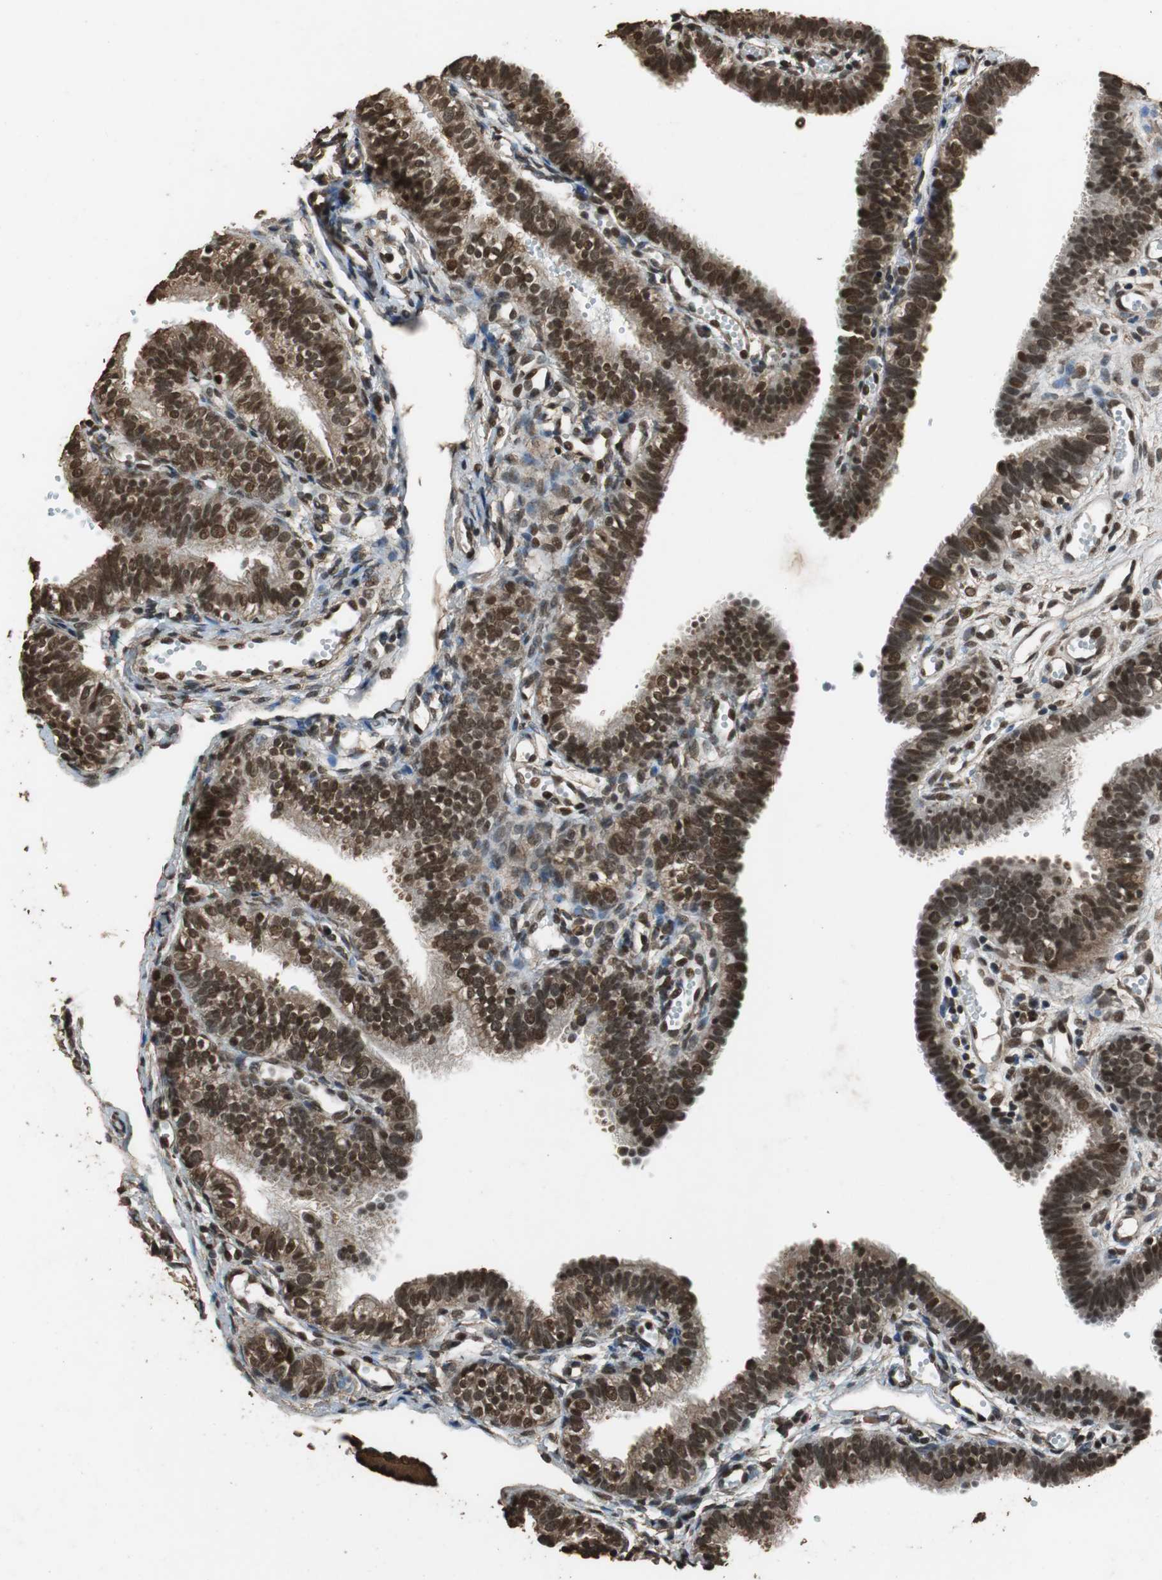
{"staining": {"intensity": "strong", "quantity": ">75%", "location": "cytoplasmic/membranous,nuclear"}, "tissue": "fallopian tube", "cell_type": "Glandular cells", "image_type": "normal", "snomed": [{"axis": "morphology", "description": "Normal tissue, NOS"}, {"axis": "topography", "description": "Fallopian tube"}, {"axis": "topography", "description": "Placenta"}], "caption": "This is a micrograph of immunohistochemistry staining of unremarkable fallopian tube, which shows strong positivity in the cytoplasmic/membranous,nuclear of glandular cells.", "gene": "ZNF18", "patient": {"sex": "female", "age": 34}}